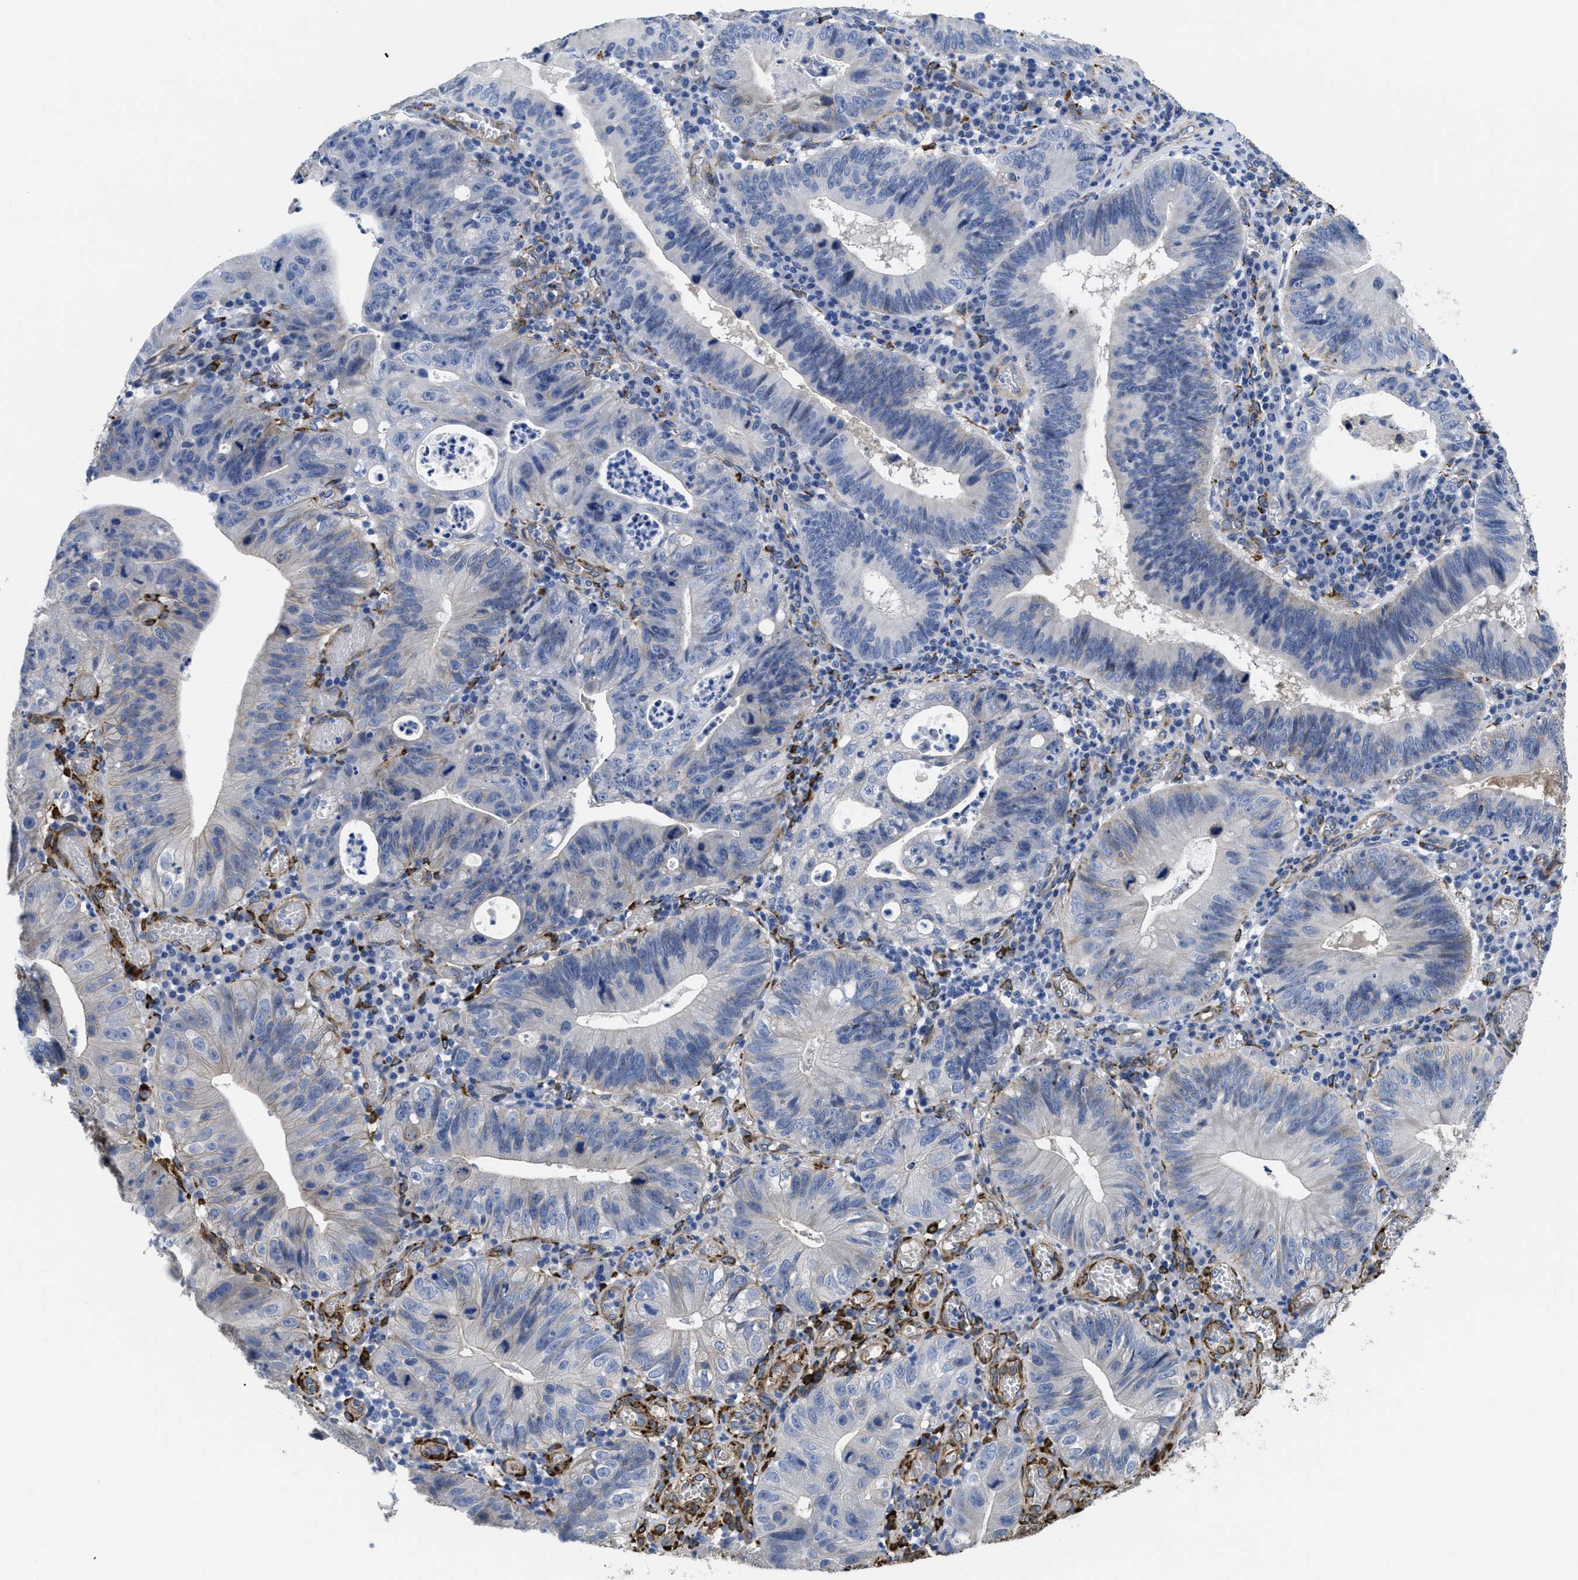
{"staining": {"intensity": "negative", "quantity": "none", "location": "none"}, "tissue": "stomach cancer", "cell_type": "Tumor cells", "image_type": "cancer", "snomed": [{"axis": "morphology", "description": "Adenocarcinoma, NOS"}, {"axis": "topography", "description": "Stomach"}], "caption": "A photomicrograph of human stomach cancer (adenocarcinoma) is negative for staining in tumor cells.", "gene": "SQLE", "patient": {"sex": "male", "age": 59}}